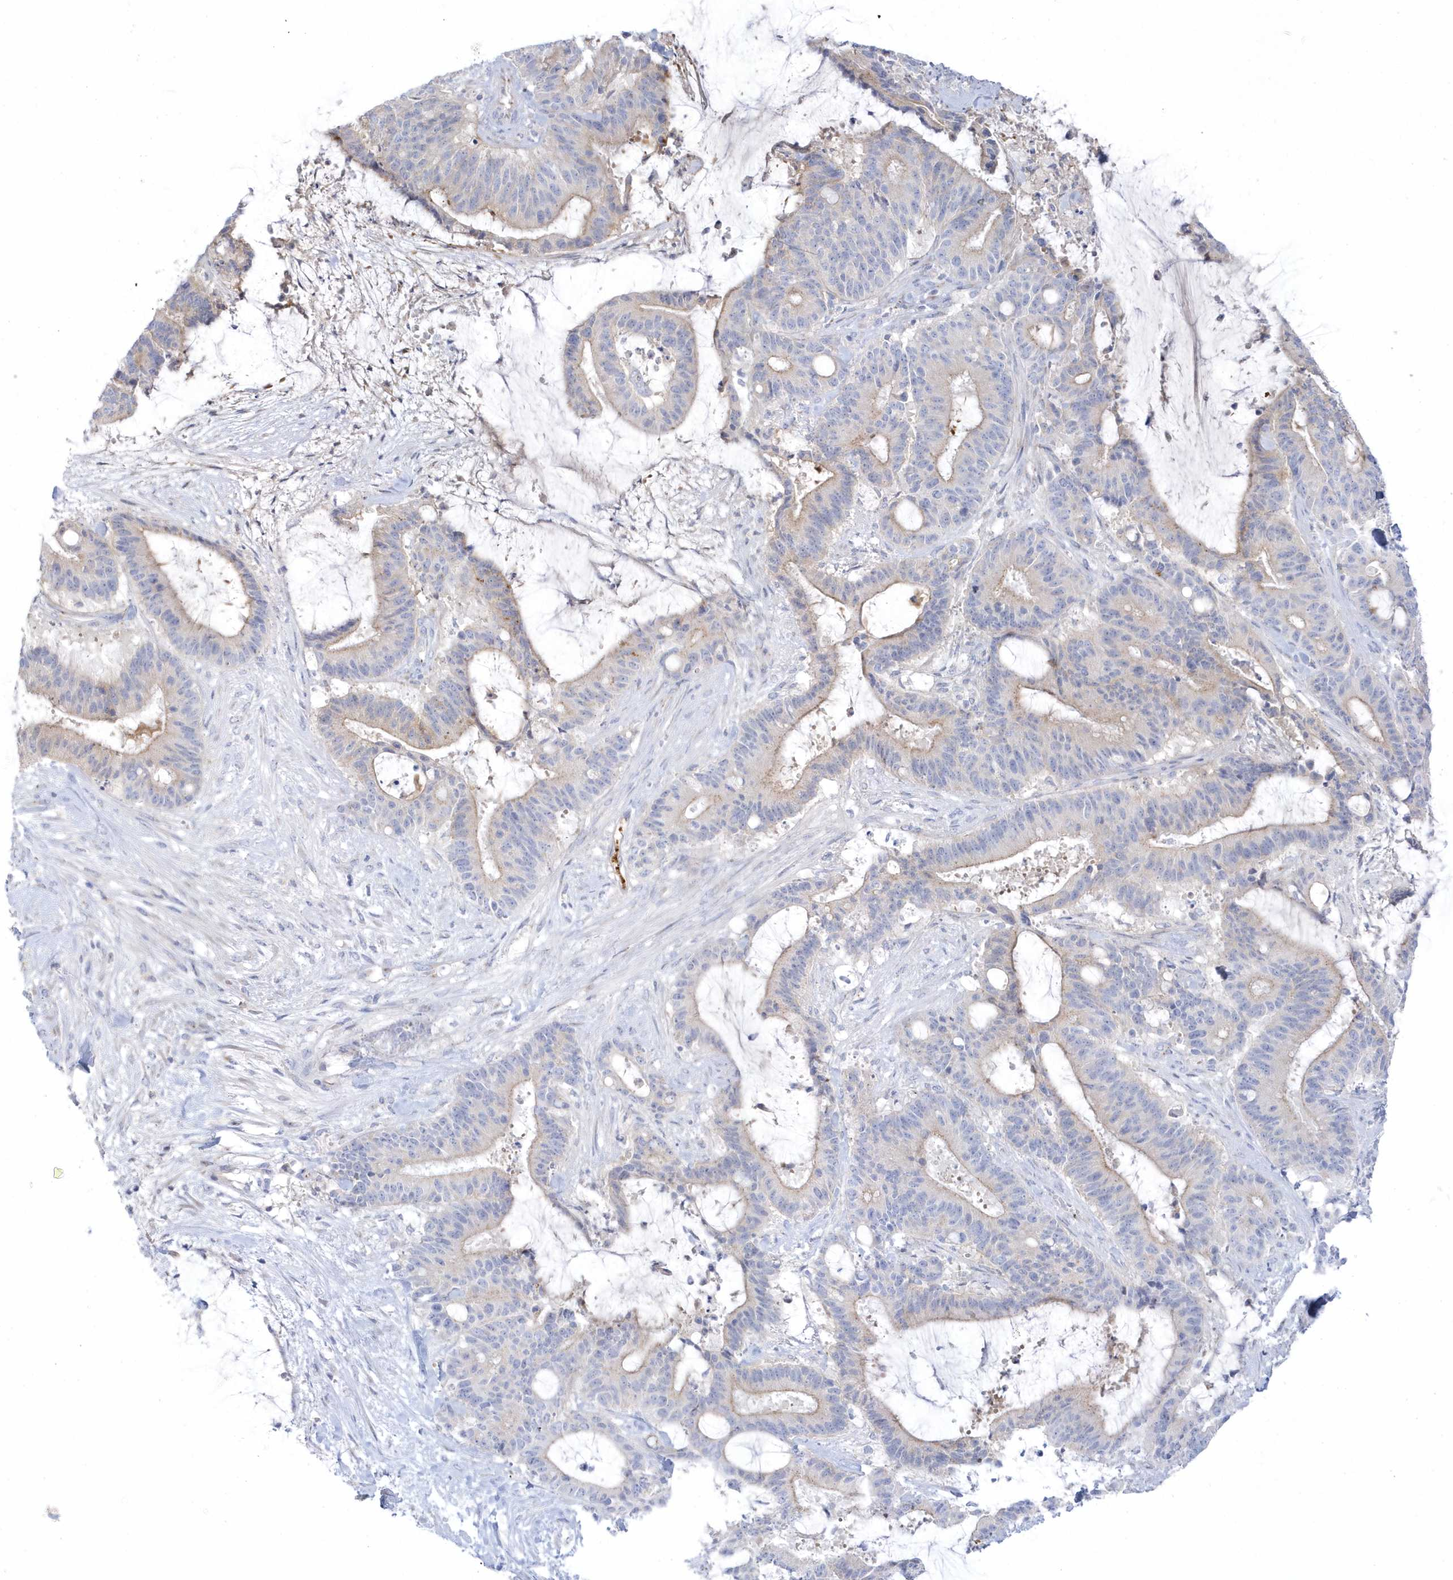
{"staining": {"intensity": "weak", "quantity": "<25%", "location": "cytoplasmic/membranous"}, "tissue": "liver cancer", "cell_type": "Tumor cells", "image_type": "cancer", "snomed": [{"axis": "morphology", "description": "Normal tissue, NOS"}, {"axis": "morphology", "description": "Cholangiocarcinoma"}, {"axis": "topography", "description": "Liver"}, {"axis": "topography", "description": "Peripheral nerve tissue"}], "caption": "Tumor cells are negative for brown protein staining in liver cancer.", "gene": "SEMA3D", "patient": {"sex": "female", "age": 73}}